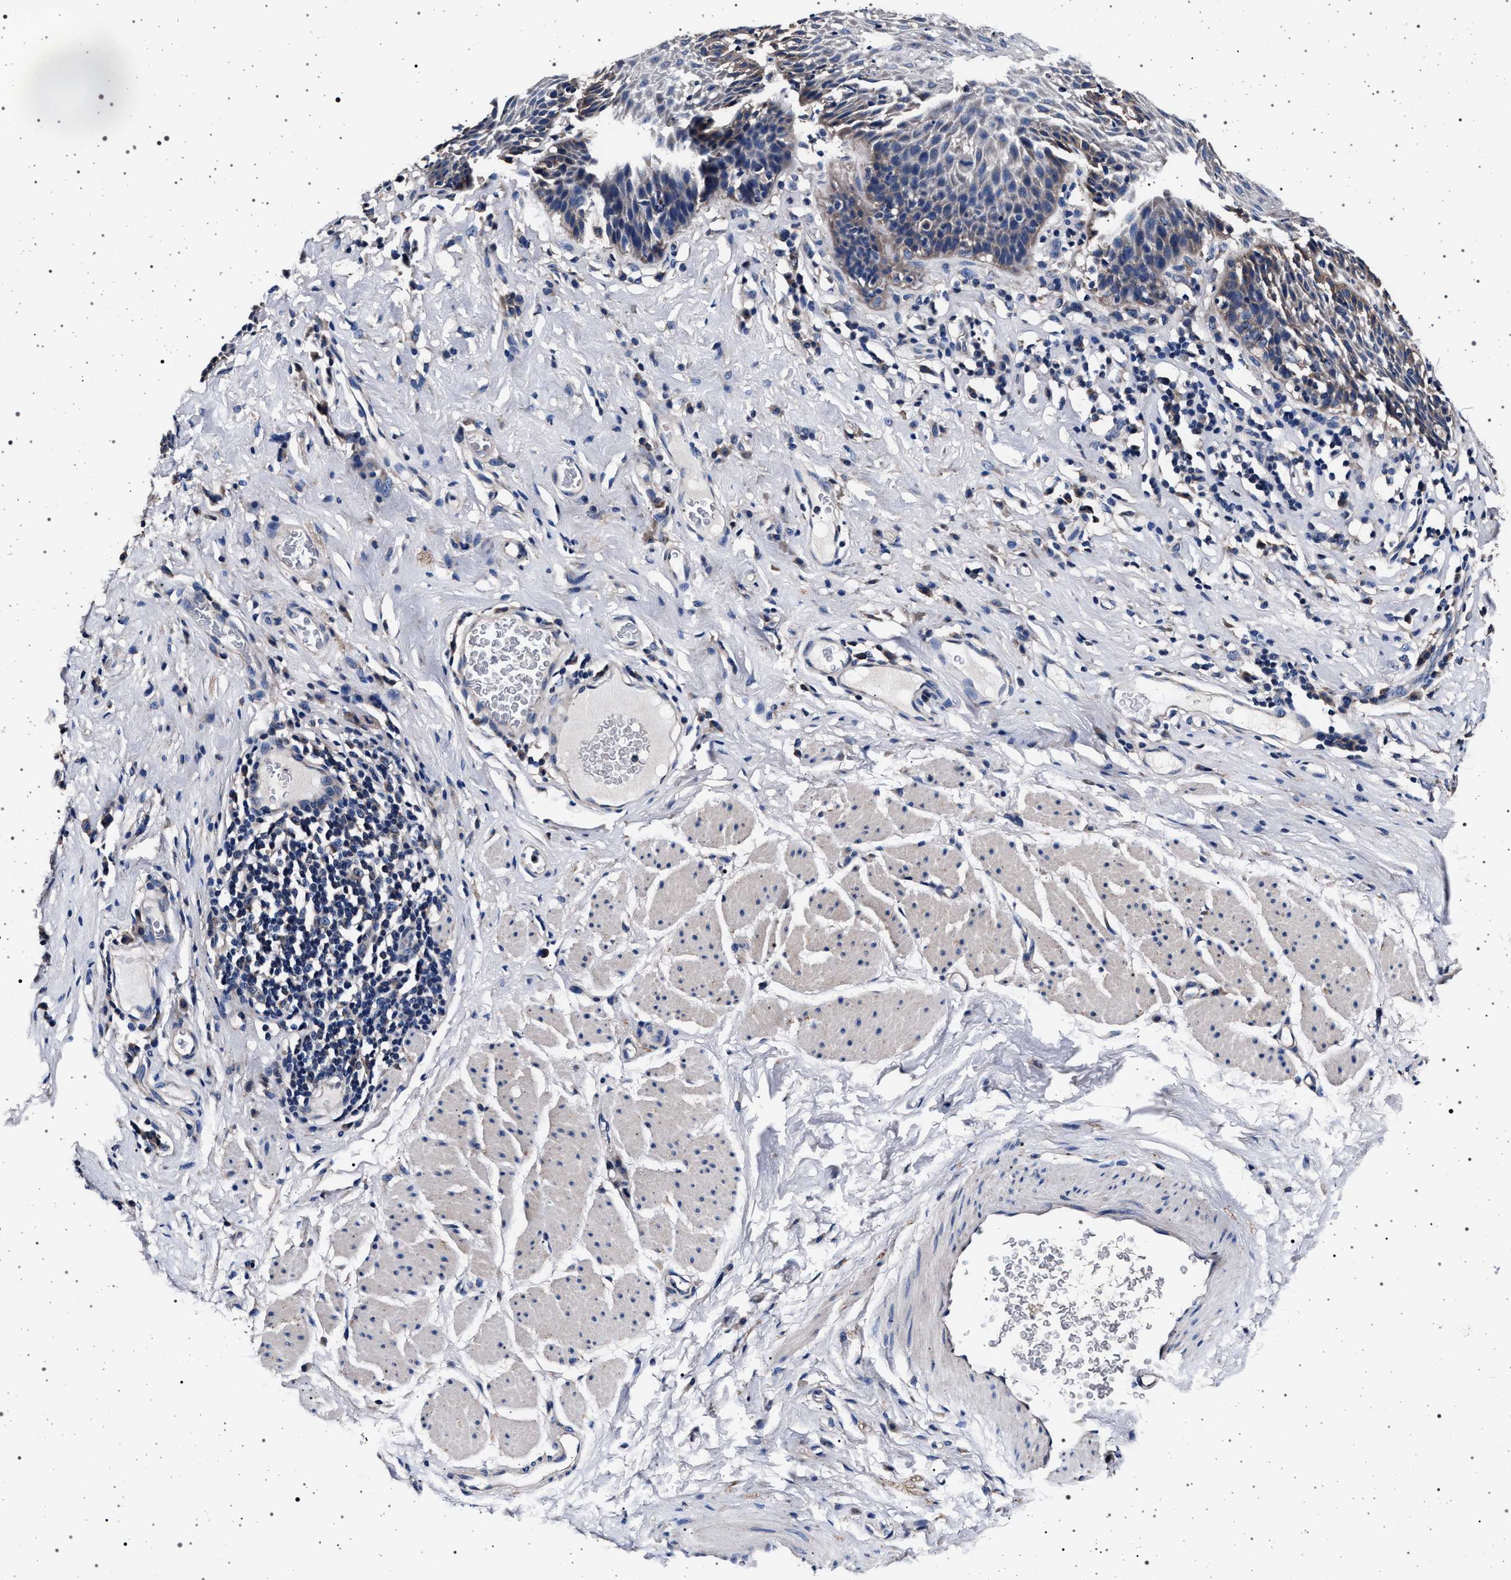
{"staining": {"intensity": "negative", "quantity": "none", "location": "none"}, "tissue": "esophagus", "cell_type": "Squamous epithelial cells", "image_type": "normal", "snomed": [{"axis": "morphology", "description": "Normal tissue, NOS"}, {"axis": "topography", "description": "Esophagus"}], "caption": "Immunohistochemistry (IHC) of unremarkable esophagus exhibits no expression in squamous epithelial cells.", "gene": "MAP3K2", "patient": {"sex": "female", "age": 61}}